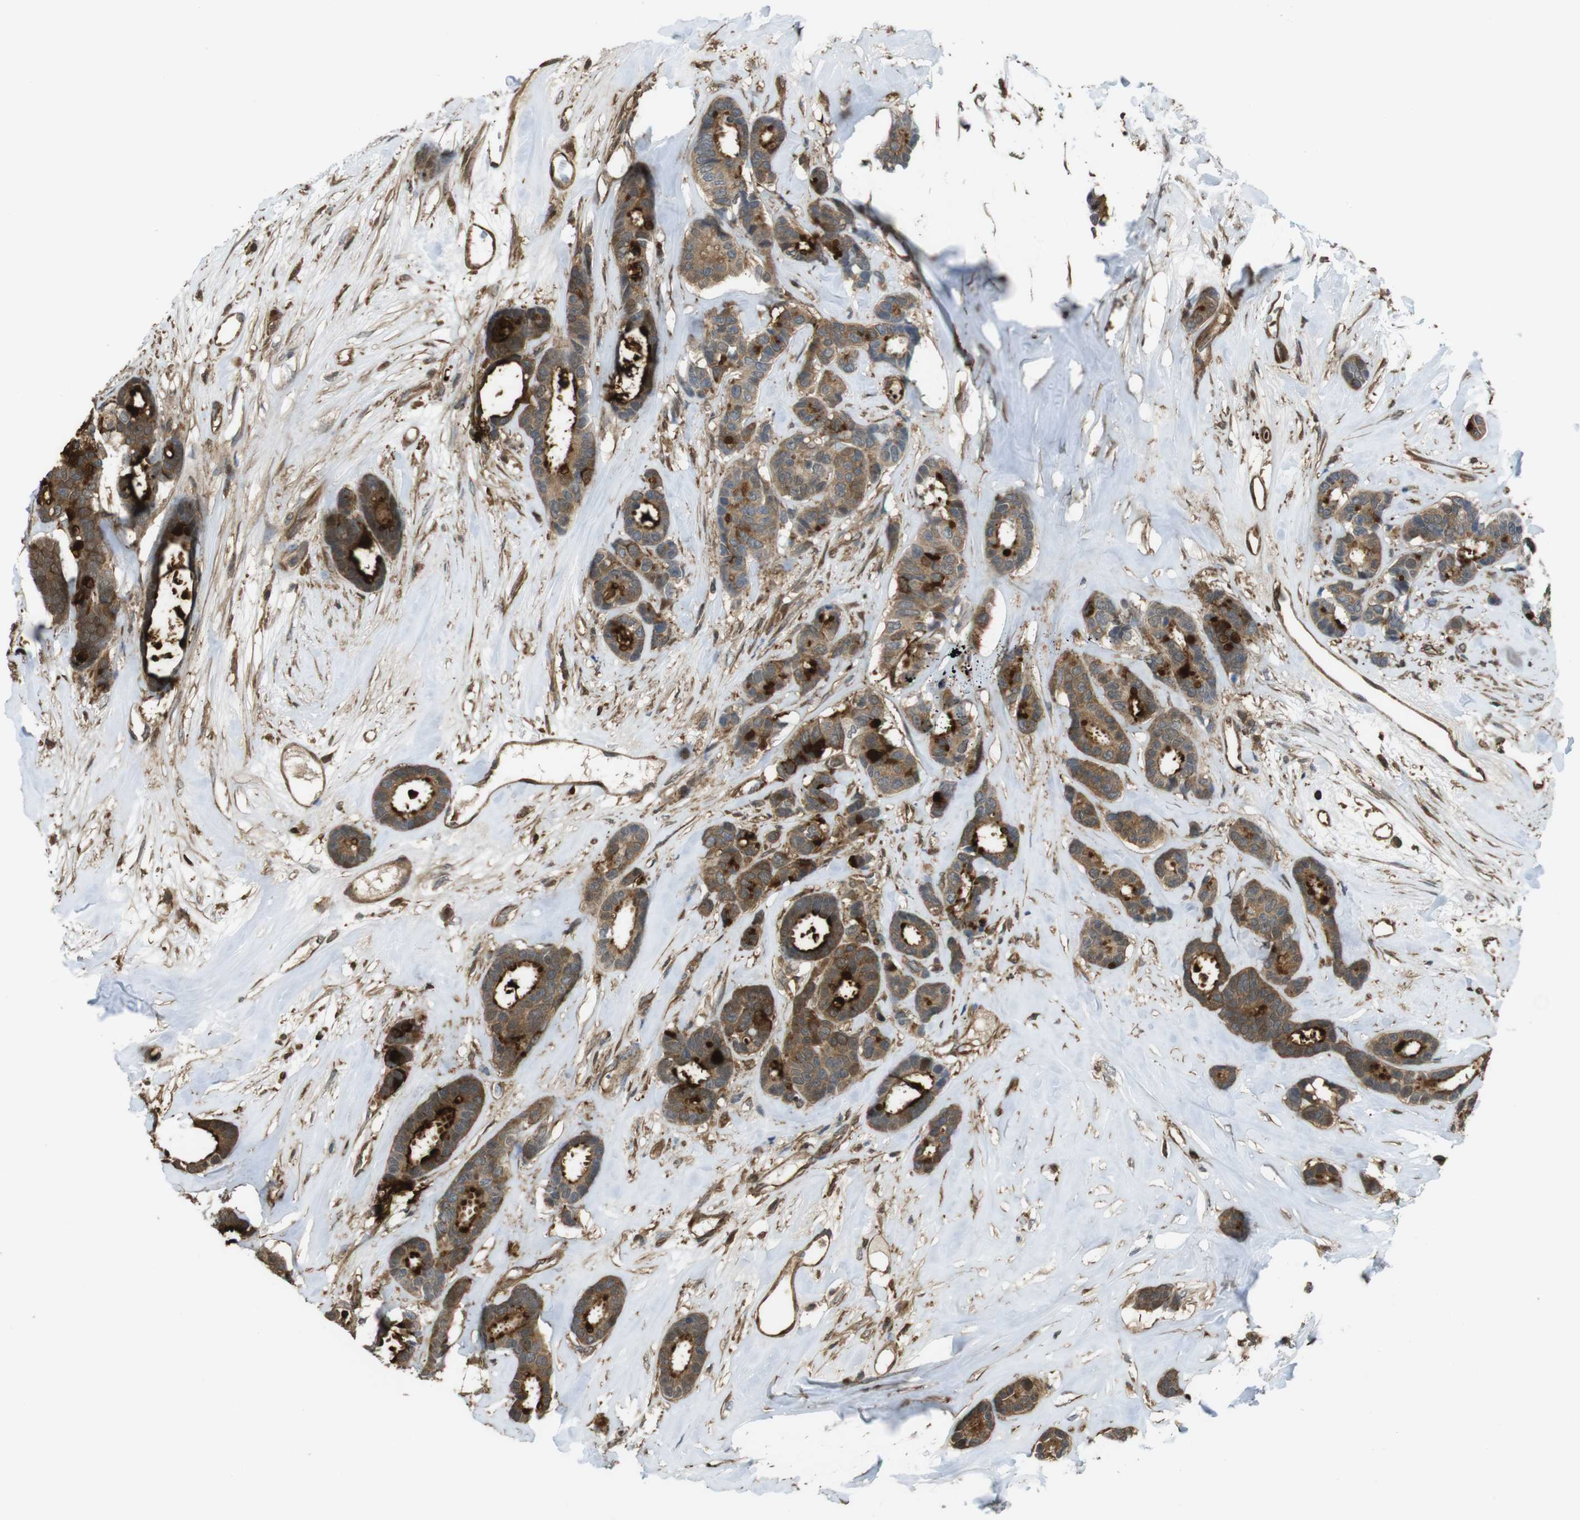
{"staining": {"intensity": "moderate", "quantity": ">75%", "location": "cytoplasmic/membranous"}, "tissue": "breast cancer", "cell_type": "Tumor cells", "image_type": "cancer", "snomed": [{"axis": "morphology", "description": "Duct carcinoma"}, {"axis": "topography", "description": "Breast"}], "caption": "Protein staining shows moderate cytoplasmic/membranous positivity in about >75% of tumor cells in infiltrating ductal carcinoma (breast).", "gene": "ARHGDIA", "patient": {"sex": "female", "age": 87}}